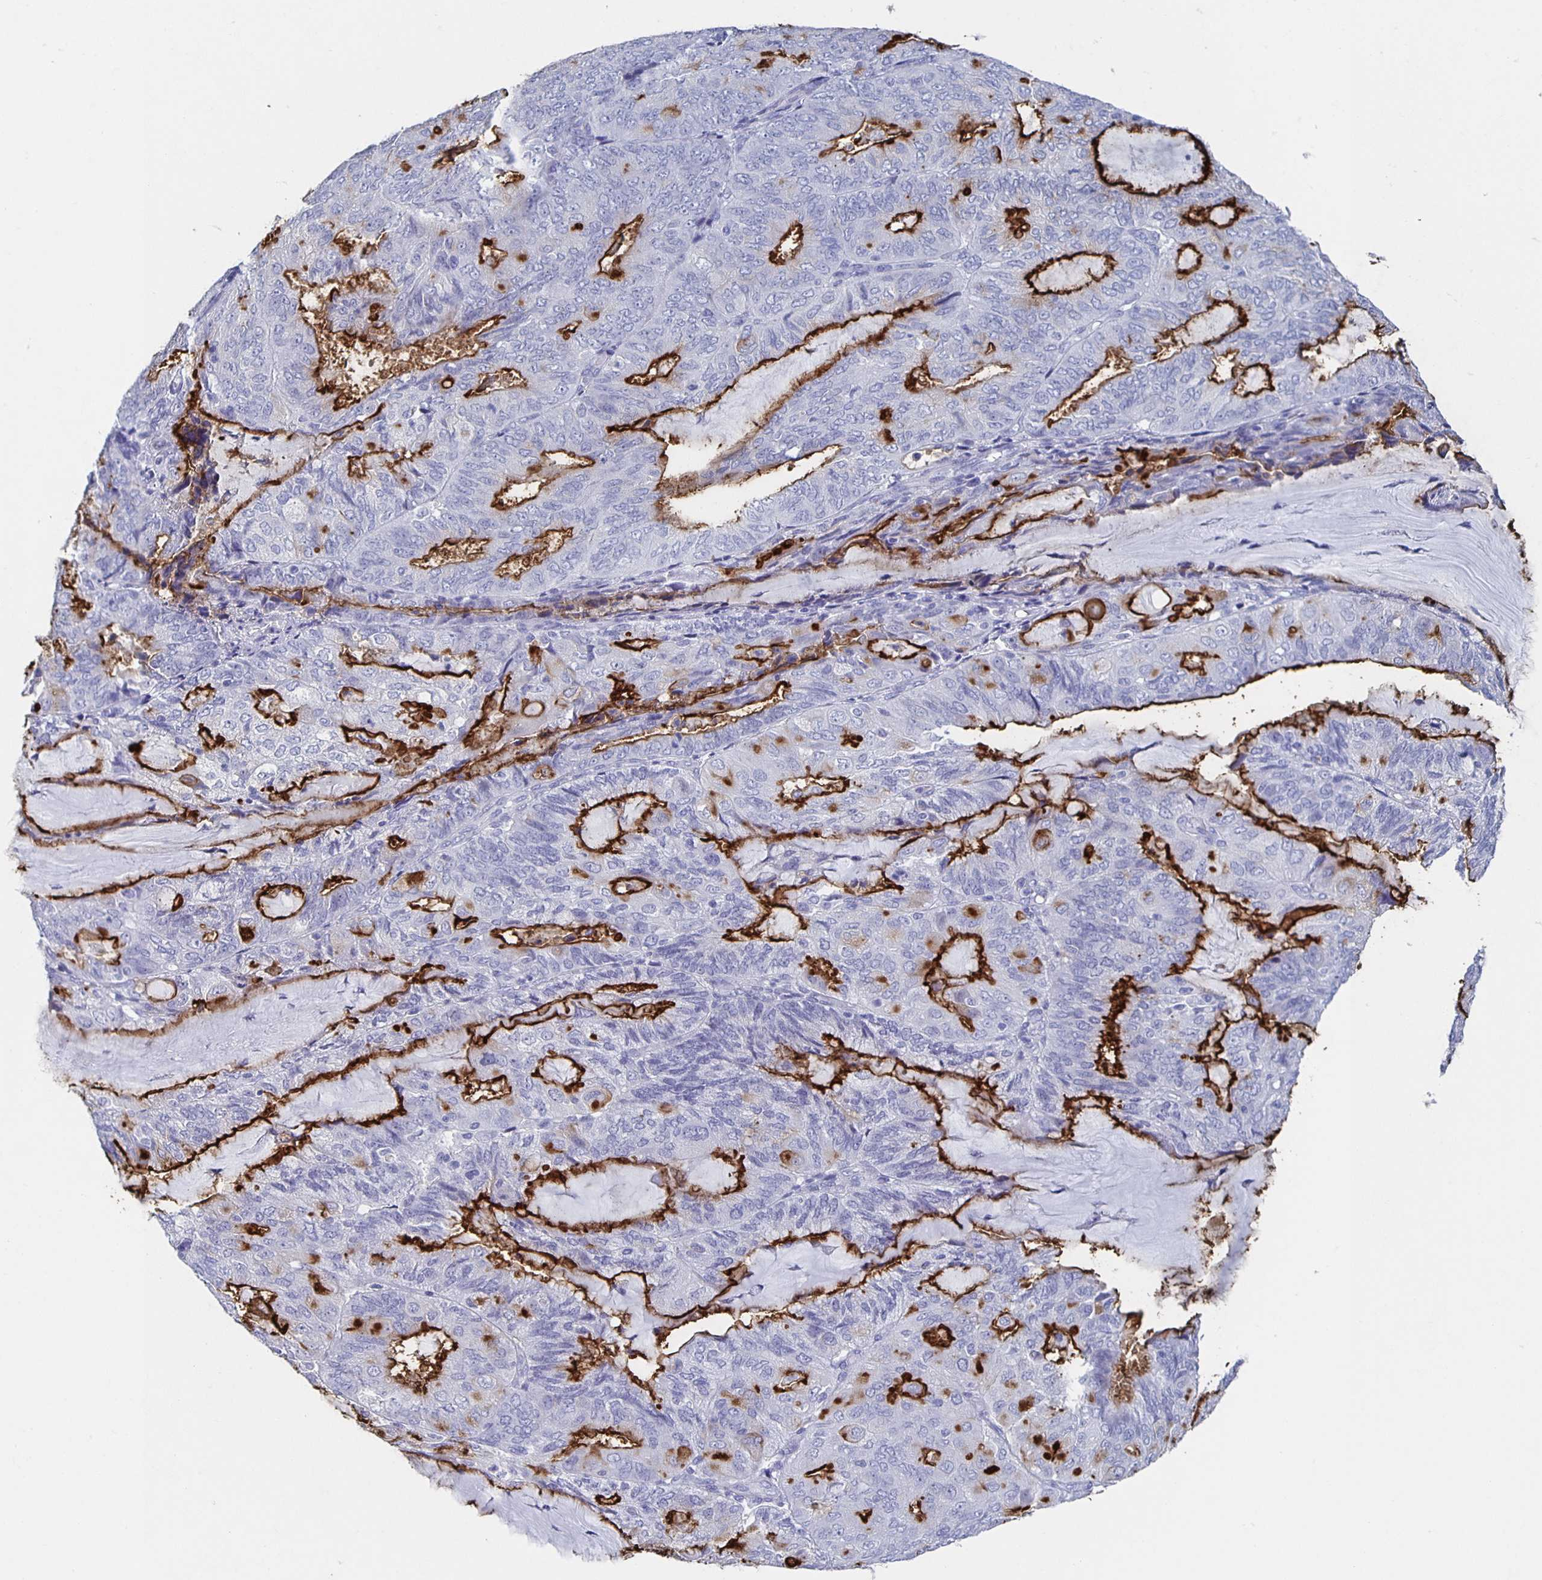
{"staining": {"intensity": "strong", "quantity": "25%-75%", "location": "cytoplasmic/membranous"}, "tissue": "endometrial cancer", "cell_type": "Tumor cells", "image_type": "cancer", "snomed": [{"axis": "morphology", "description": "Adenocarcinoma, NOS"}, {"axis": "topography", "description": "Endometrium"}], "caption": "Human endometrial adenocarcinoma stained with a protein marker exhibits strong staining in tumor cells.", "gene": "SLC34A2", "patient": {"sex": "female", "age": 81}}